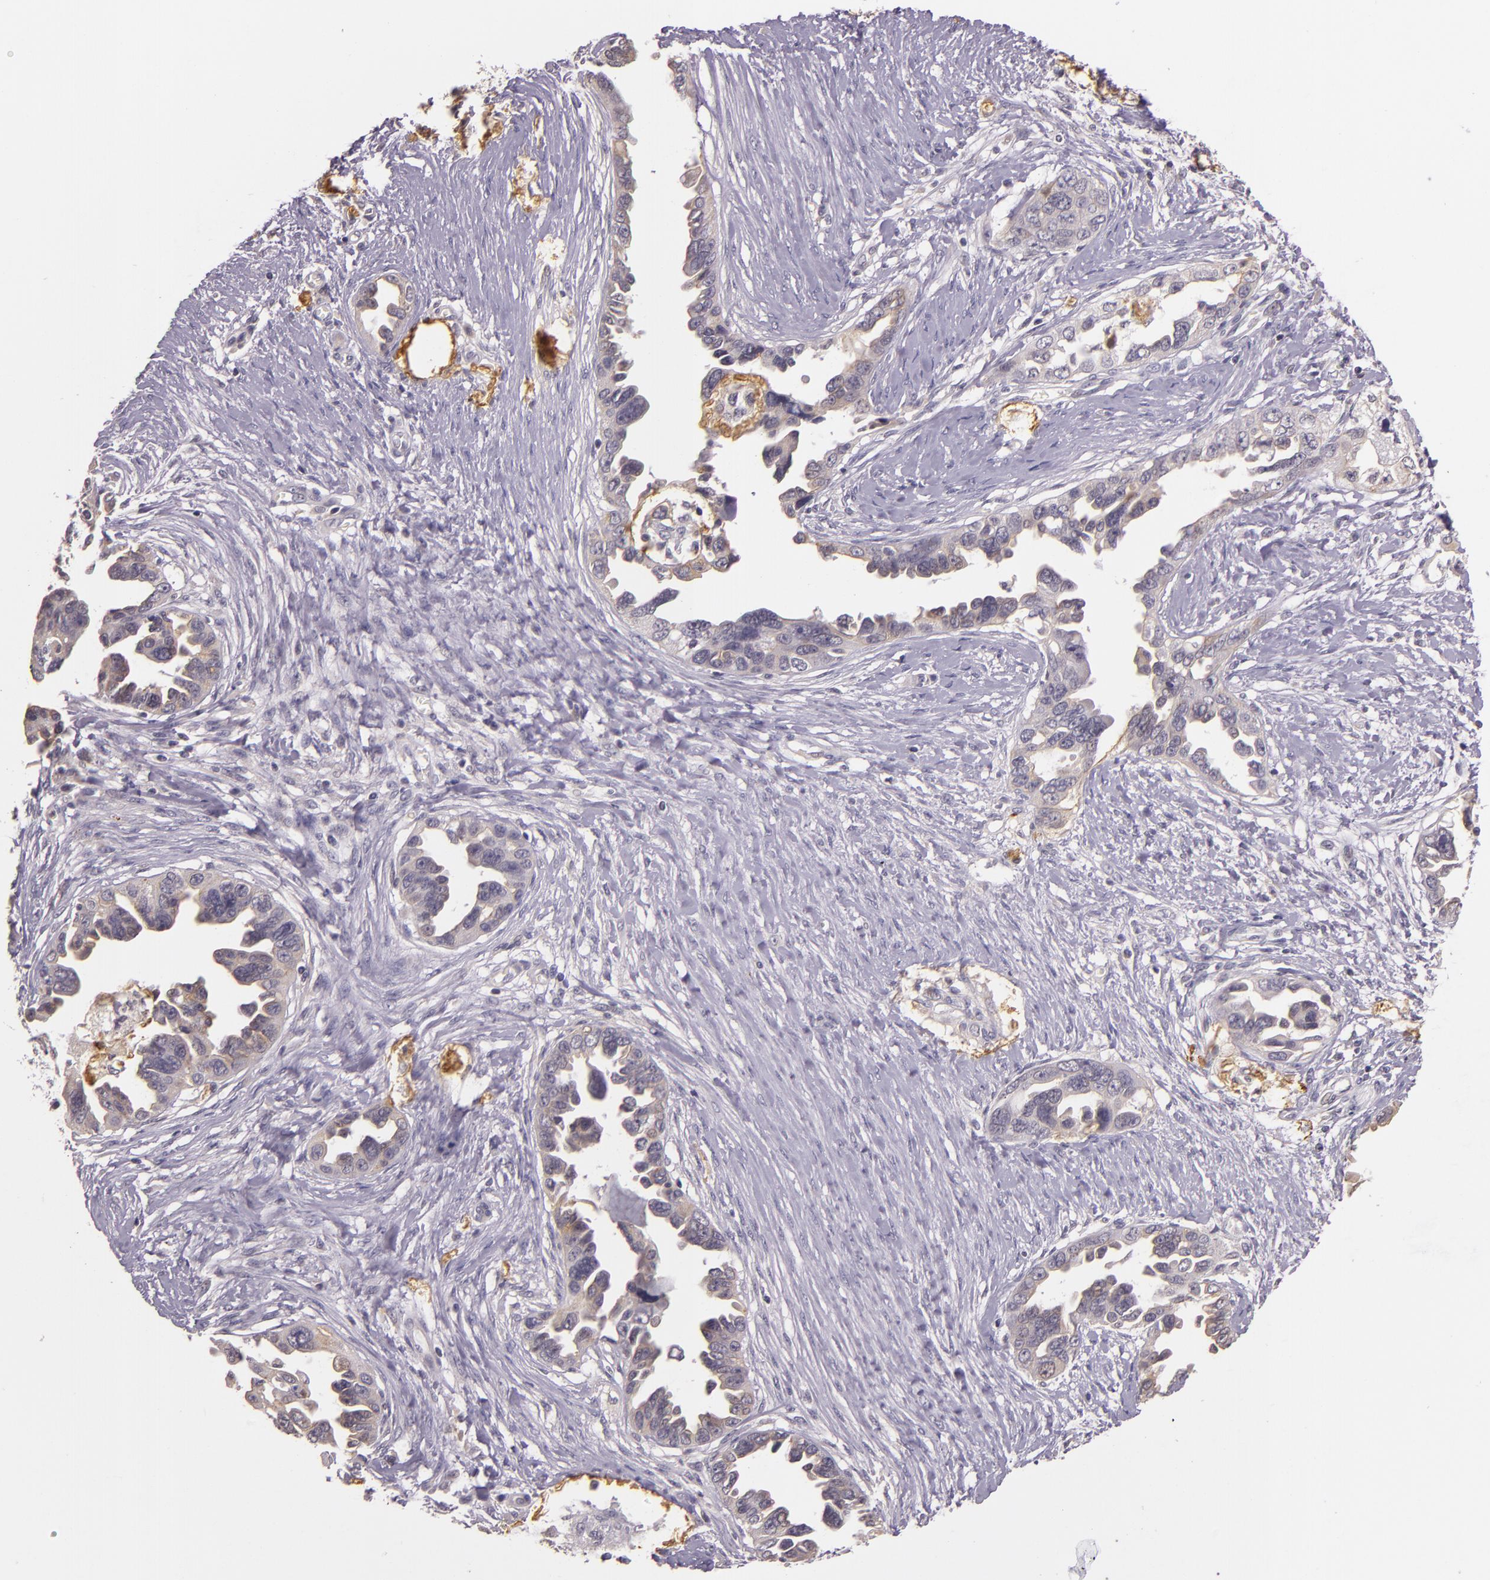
{"staining": {"intensity": "weak", "quantity": "25%-75%", "location": "cytoplasmic/membranous"}, "tissue": "ovarian cancer", "cell_type": "Tumor cells", "image_type": "cancer", "snomed": [{"axis": "morphology", "description": "Cystadenocarcinoma, serous, NOS"}, {"axis": "topography", "description": "Ovary"}], "caption": "Human ovarian serous cystadenocarcinoma stained for a protein (brown) exhibits weak cytoplasmic/membranous positive positivity in approximately 25%-75% of tumor cells.", "gene": "ARMH4", "patient": {"sex": "female", "age": 63}}